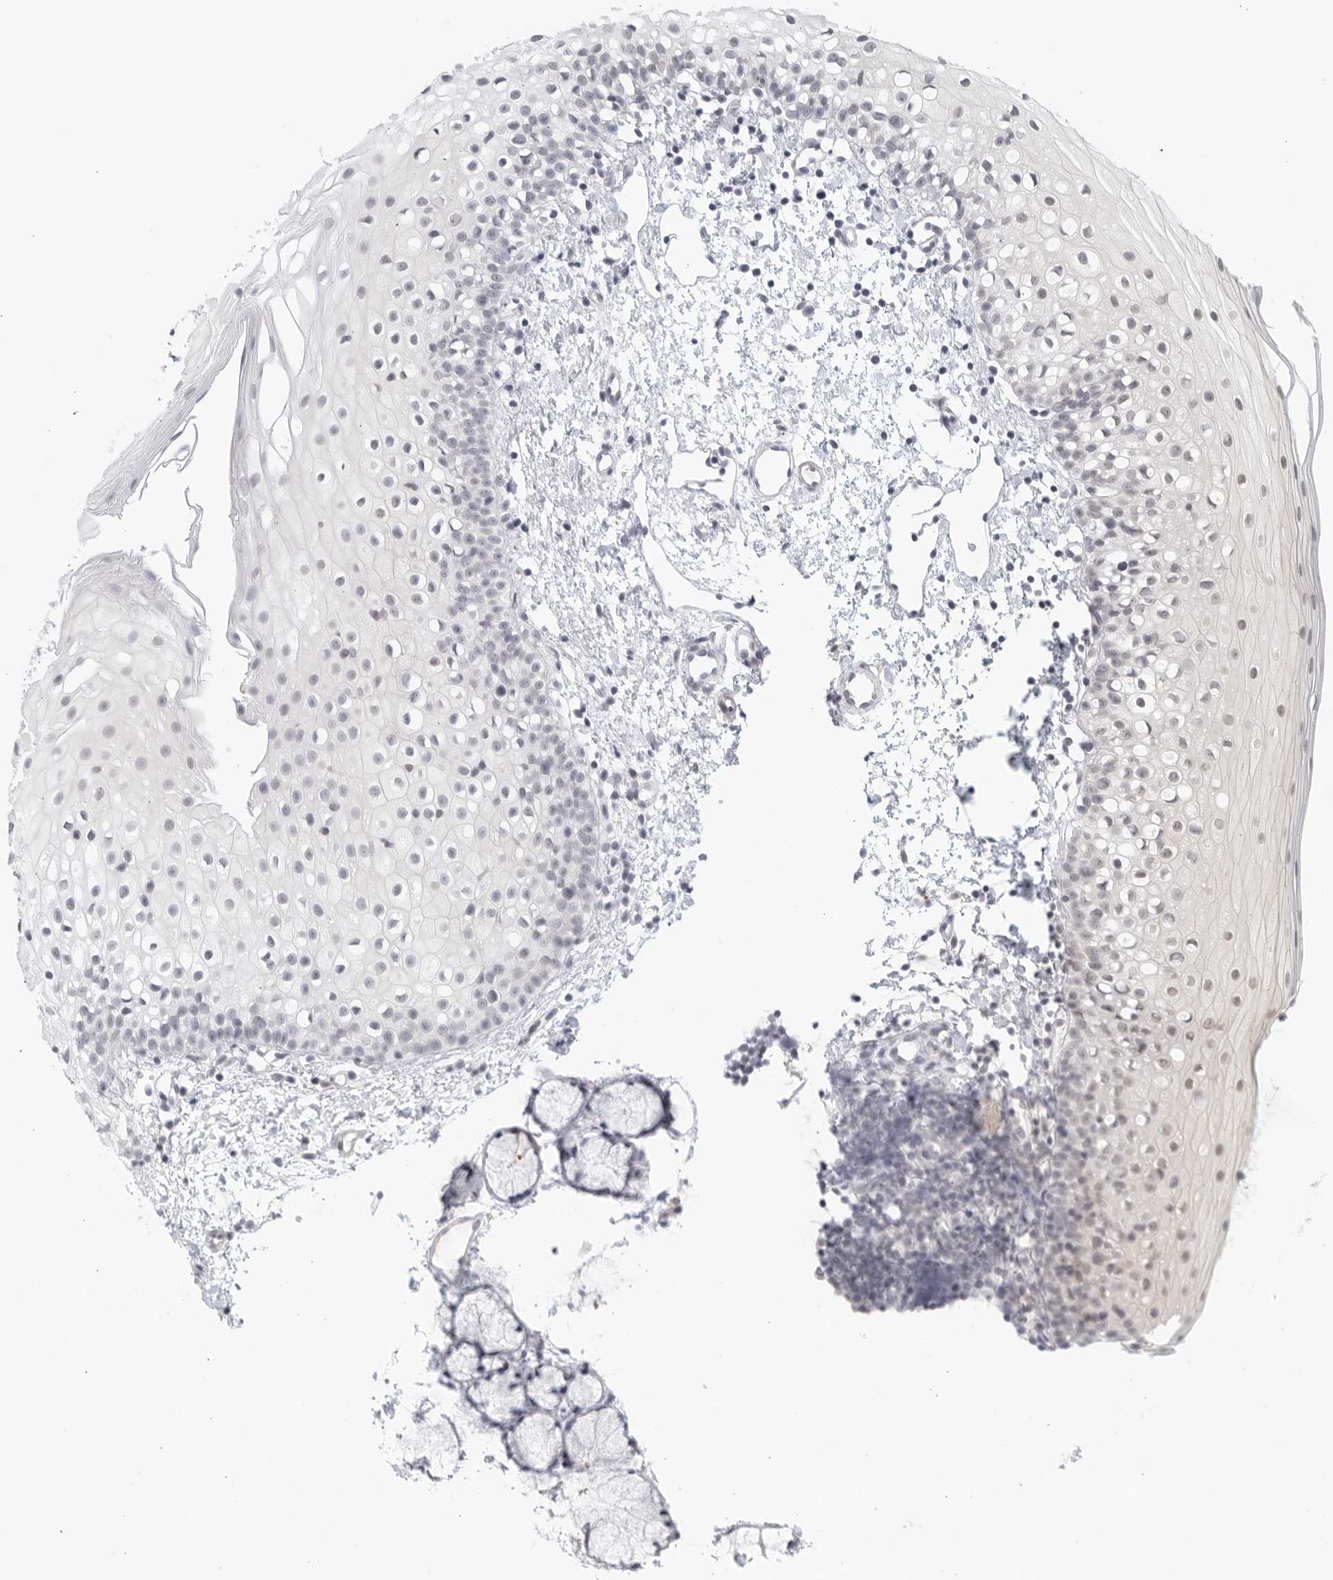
{"staining": {"intensity": "weak", "quantity": "<25%", "location": "cytoplasmic/membranous"}, "tissue": "oral mucosa", "cell_type": "Squamous epithelial cells", "image_type": "normal", "snomed": [{"axis": "morphology", "description": "Normal tissue, NOS"}, {"axis": "topography", "description": "Oral tissue"}], "caption": "DAB immunohistochemical staining of benign human oral mucosa exhibits no significant positivity in squamous epithelial cells.", "gene": "RAB11FIP3", "patient": {"sex": "male", "age": 28}}